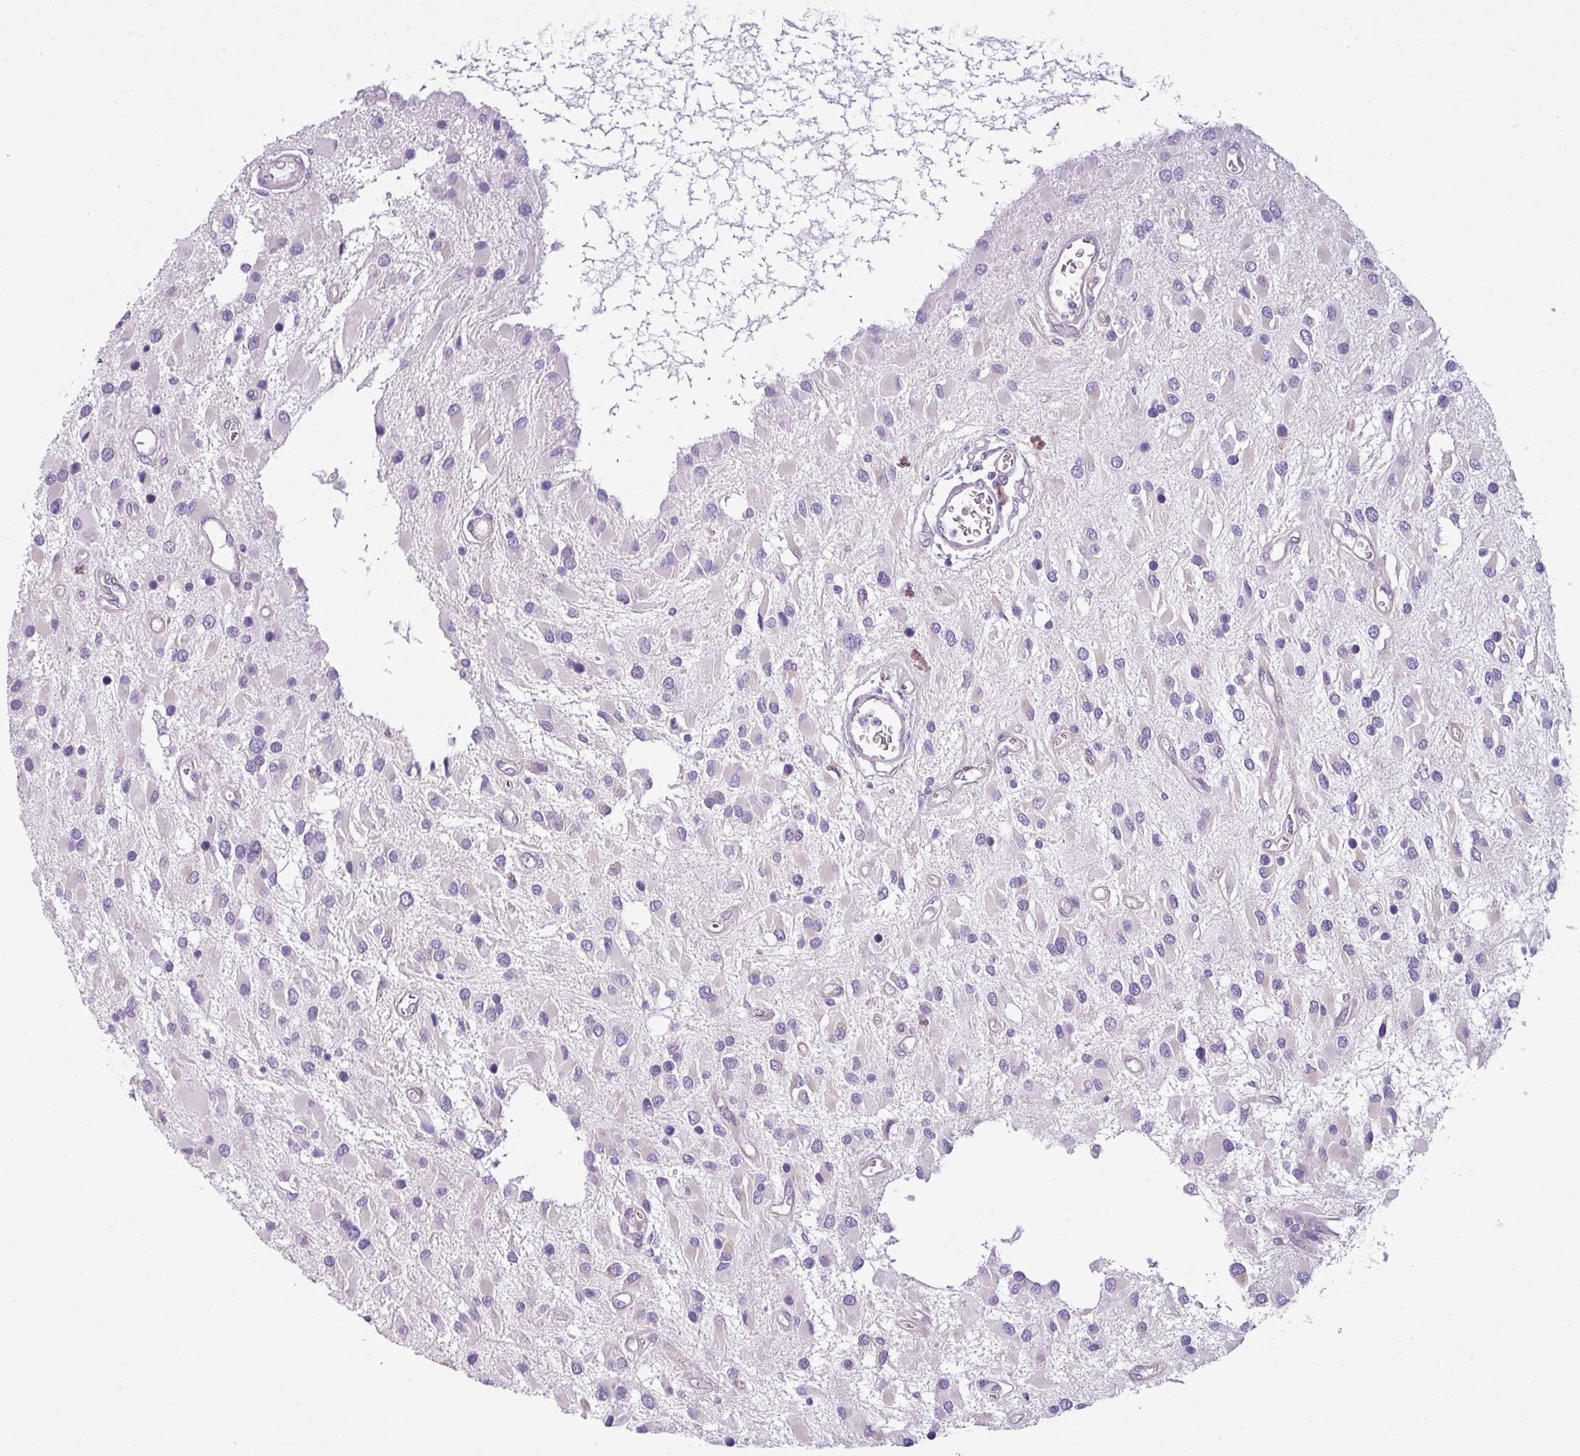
{"staining": {"intensity": "negative", "quantity": "none", "location": "none"}, "tissue": "glioma", "cell_type": "Tumor cells", "image_type": "cancer", "snomed": [{"axis": "morphology", "description": "Glioma, malignant, High grade"}, {"axis": "topography", "description": "Brain"}], "caption": "This is a image of IHC staining of glioma, which shows no staining in tumor cells. (Stains: DAB (3,3'-diaminobenzidine) immunohistochemistry (IHC) with hematoxylin counter stain, Microscopy: brightfield microscopy at high magnification).", "gene": "TOR1AIP2", "patient": {"sex": "male", "age": 53}}